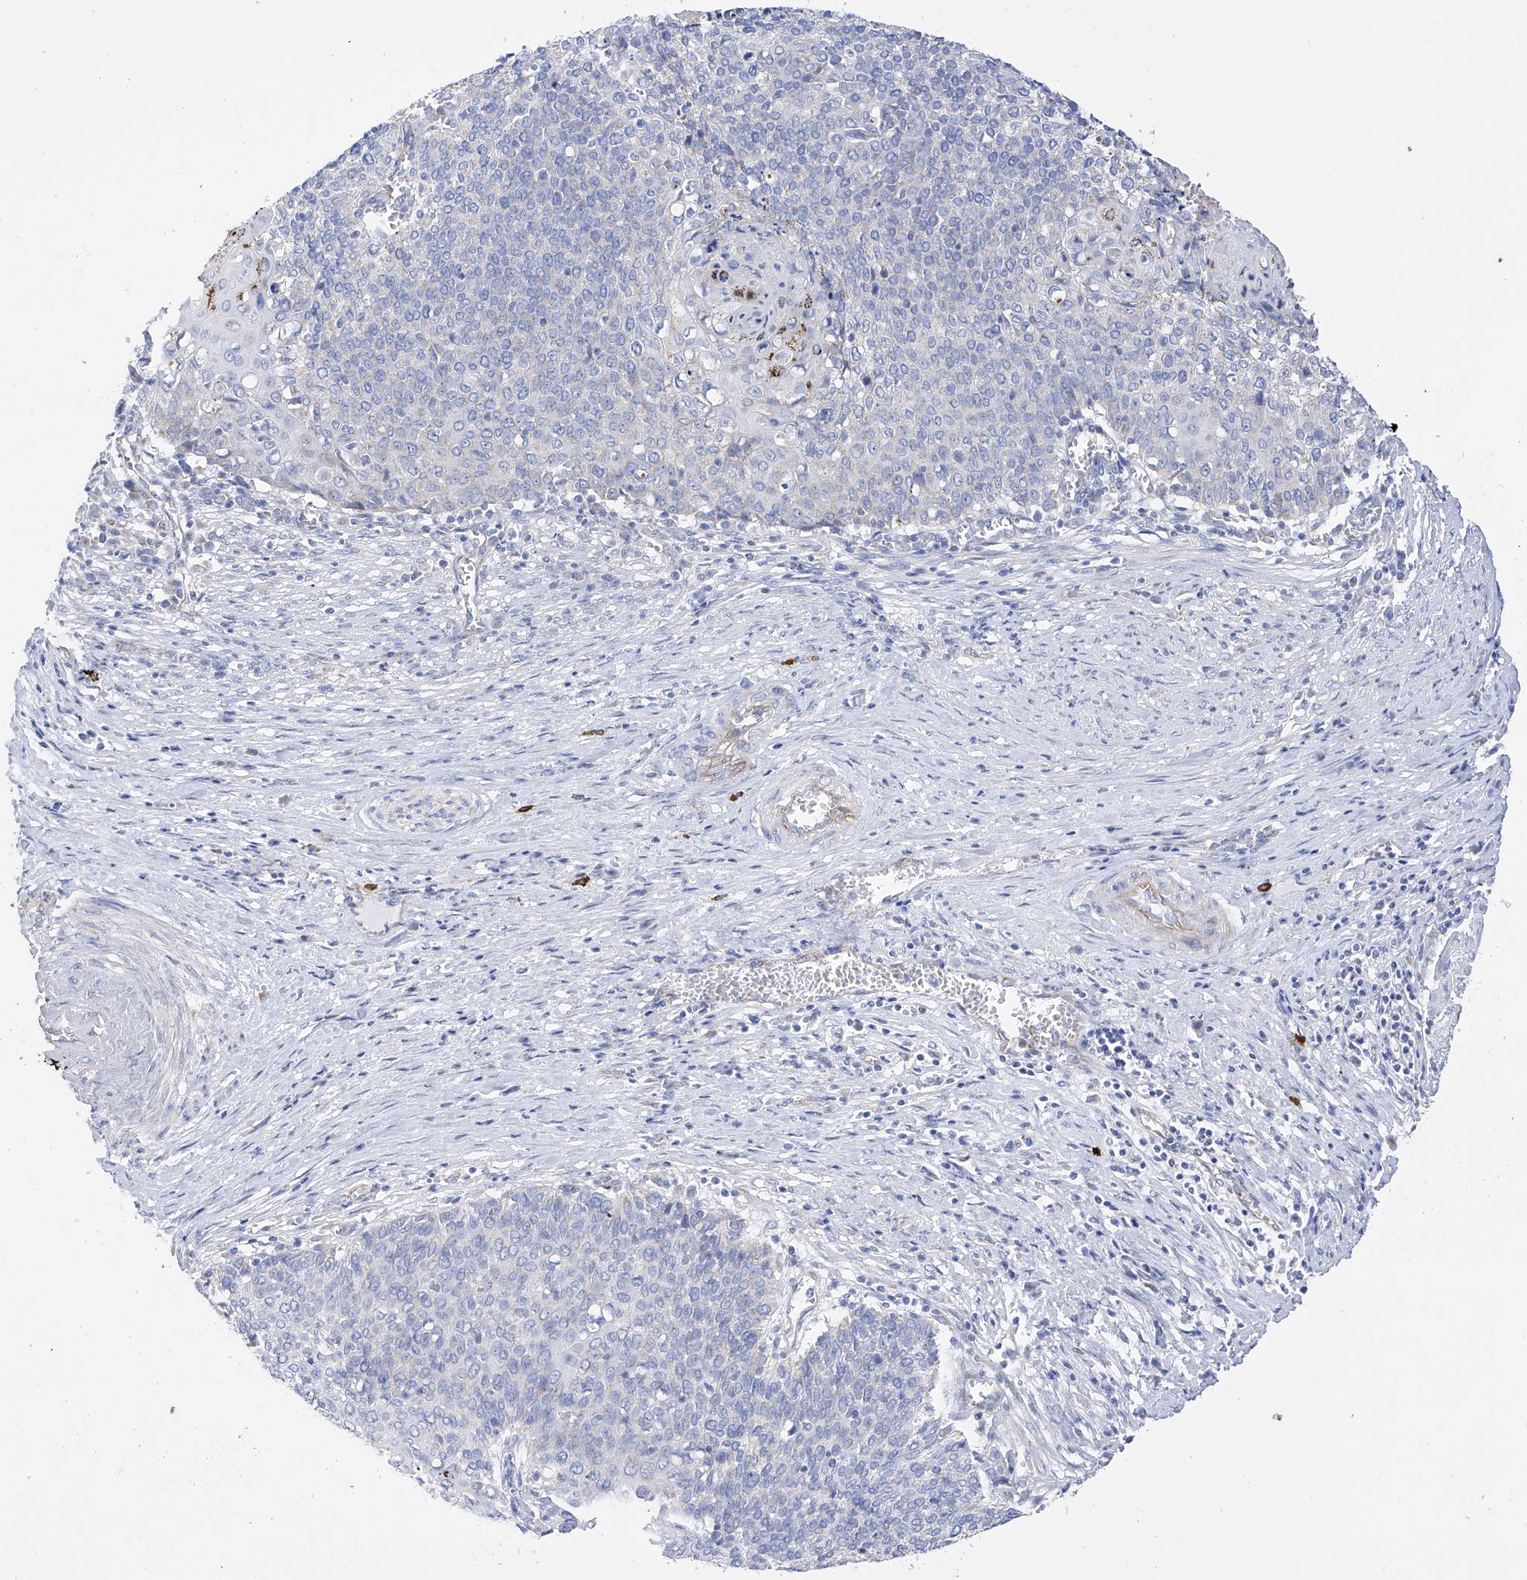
{"staining": {"intensity": "negative", "quantity": "none", "location": "none"}, "tissue": "cervical cancer", "cell_type": "Tumor cells", "image_type": "cancer", "snomed": [{"axis": "morphology", "description": "Squamous cell carcinoma, NOS"}, {"axis": "topography", "description": "Cervix"}], "caption": "Photomicrograph shows no protein expression in tumor cells of cervical cancer tissue.", "gene": "FLG", "patient": {"sex": "female", "age": 39}}